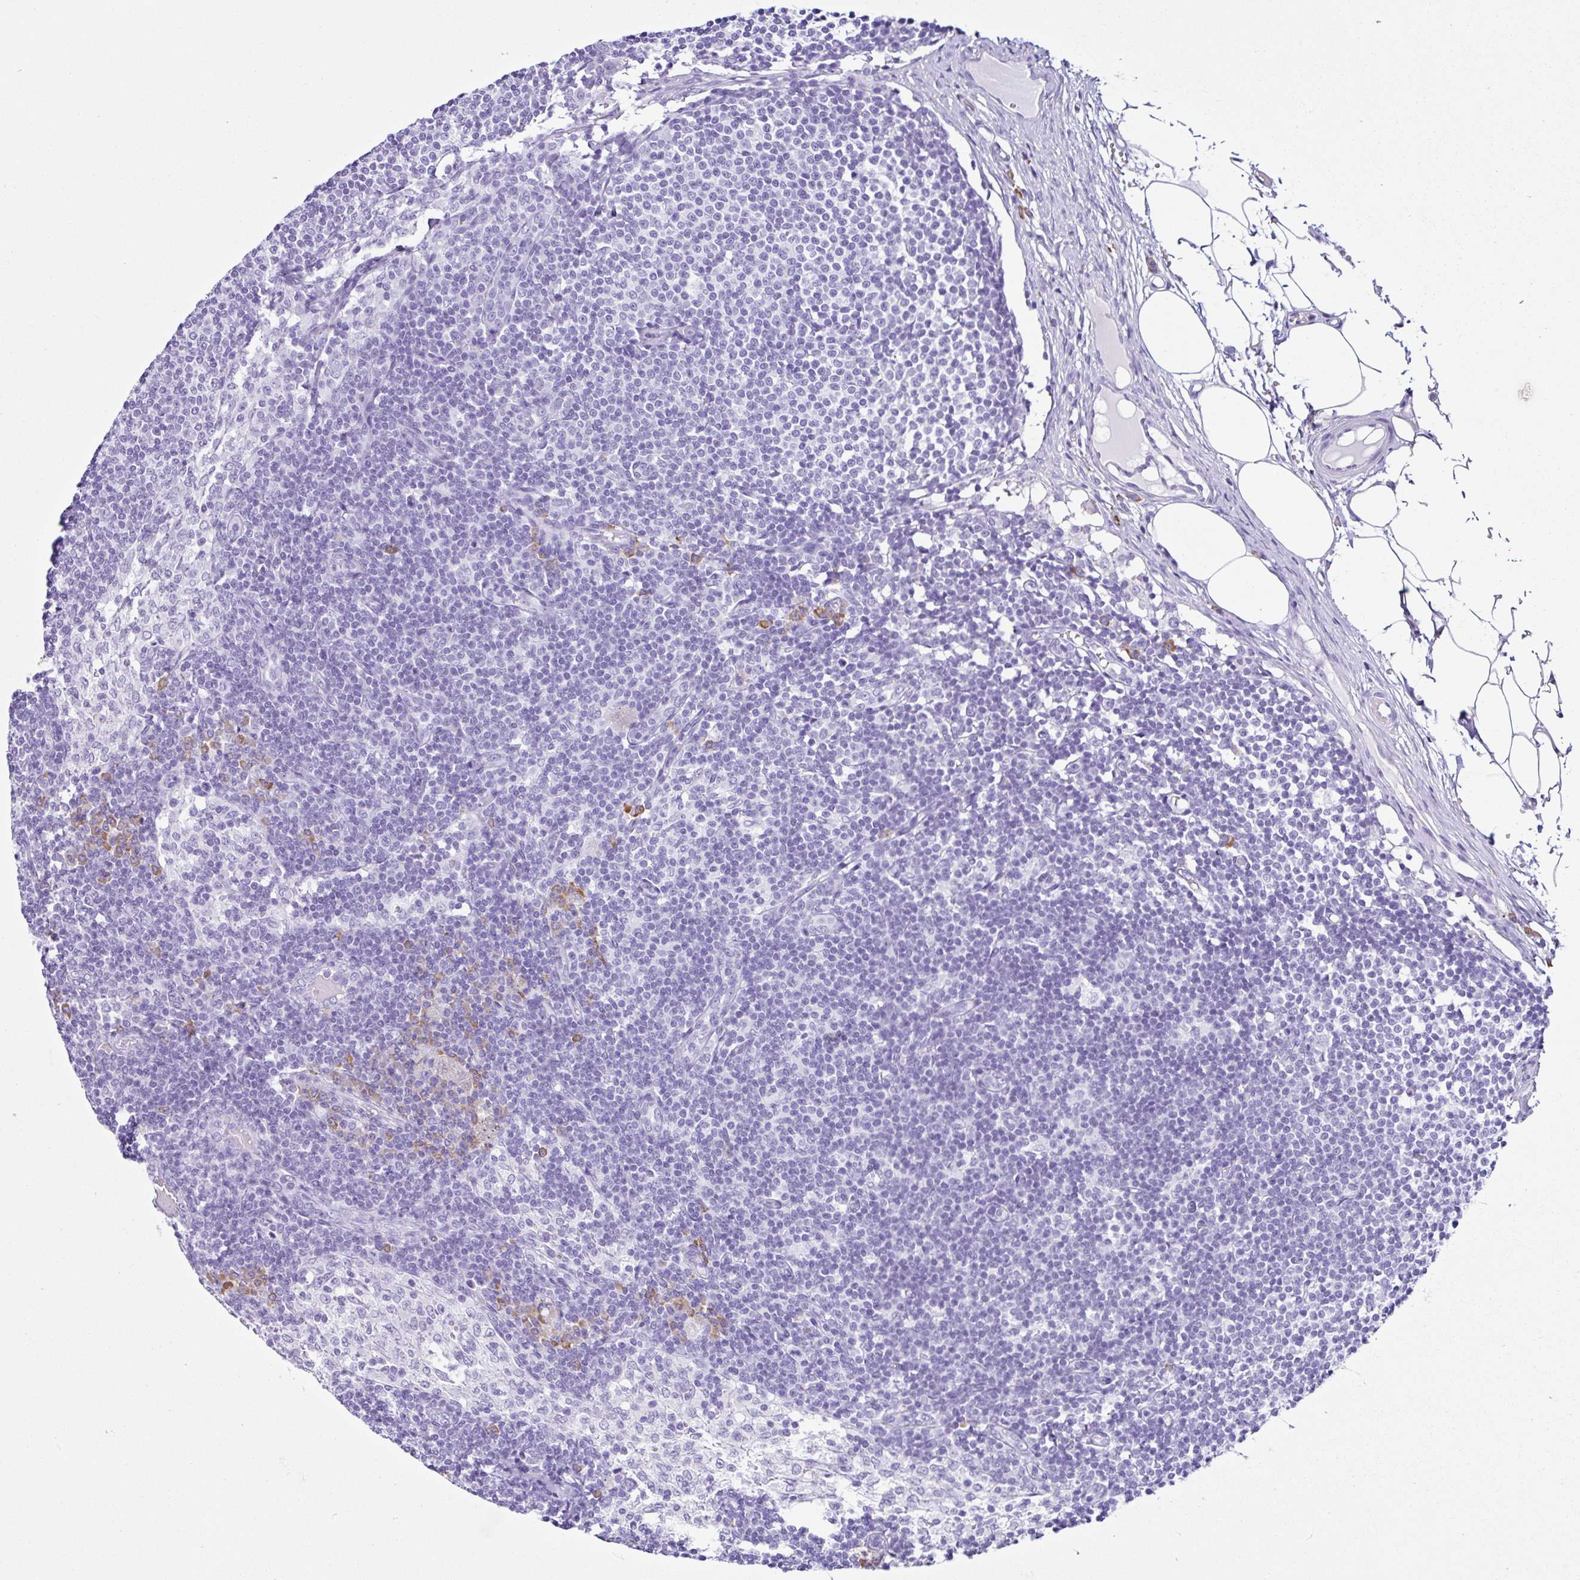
{"staining": {"intensity": "negative", "quantity": "none", "location": "none"}, "tissue": "lymph node", "cell_type": "Germinal center cells", "image_type": "normal", "snomed": [{"axis": "morphology", "description": "Normal tissue, NOS"}, {"axis": "topography", "description": "Lymph node"}], "caption": "DAB immunohistochemical staining of benign lymph node shows no significant expression in germinal center cells.", "gene": "PIGF", "patient": {"sex": "male", "age": 49}}